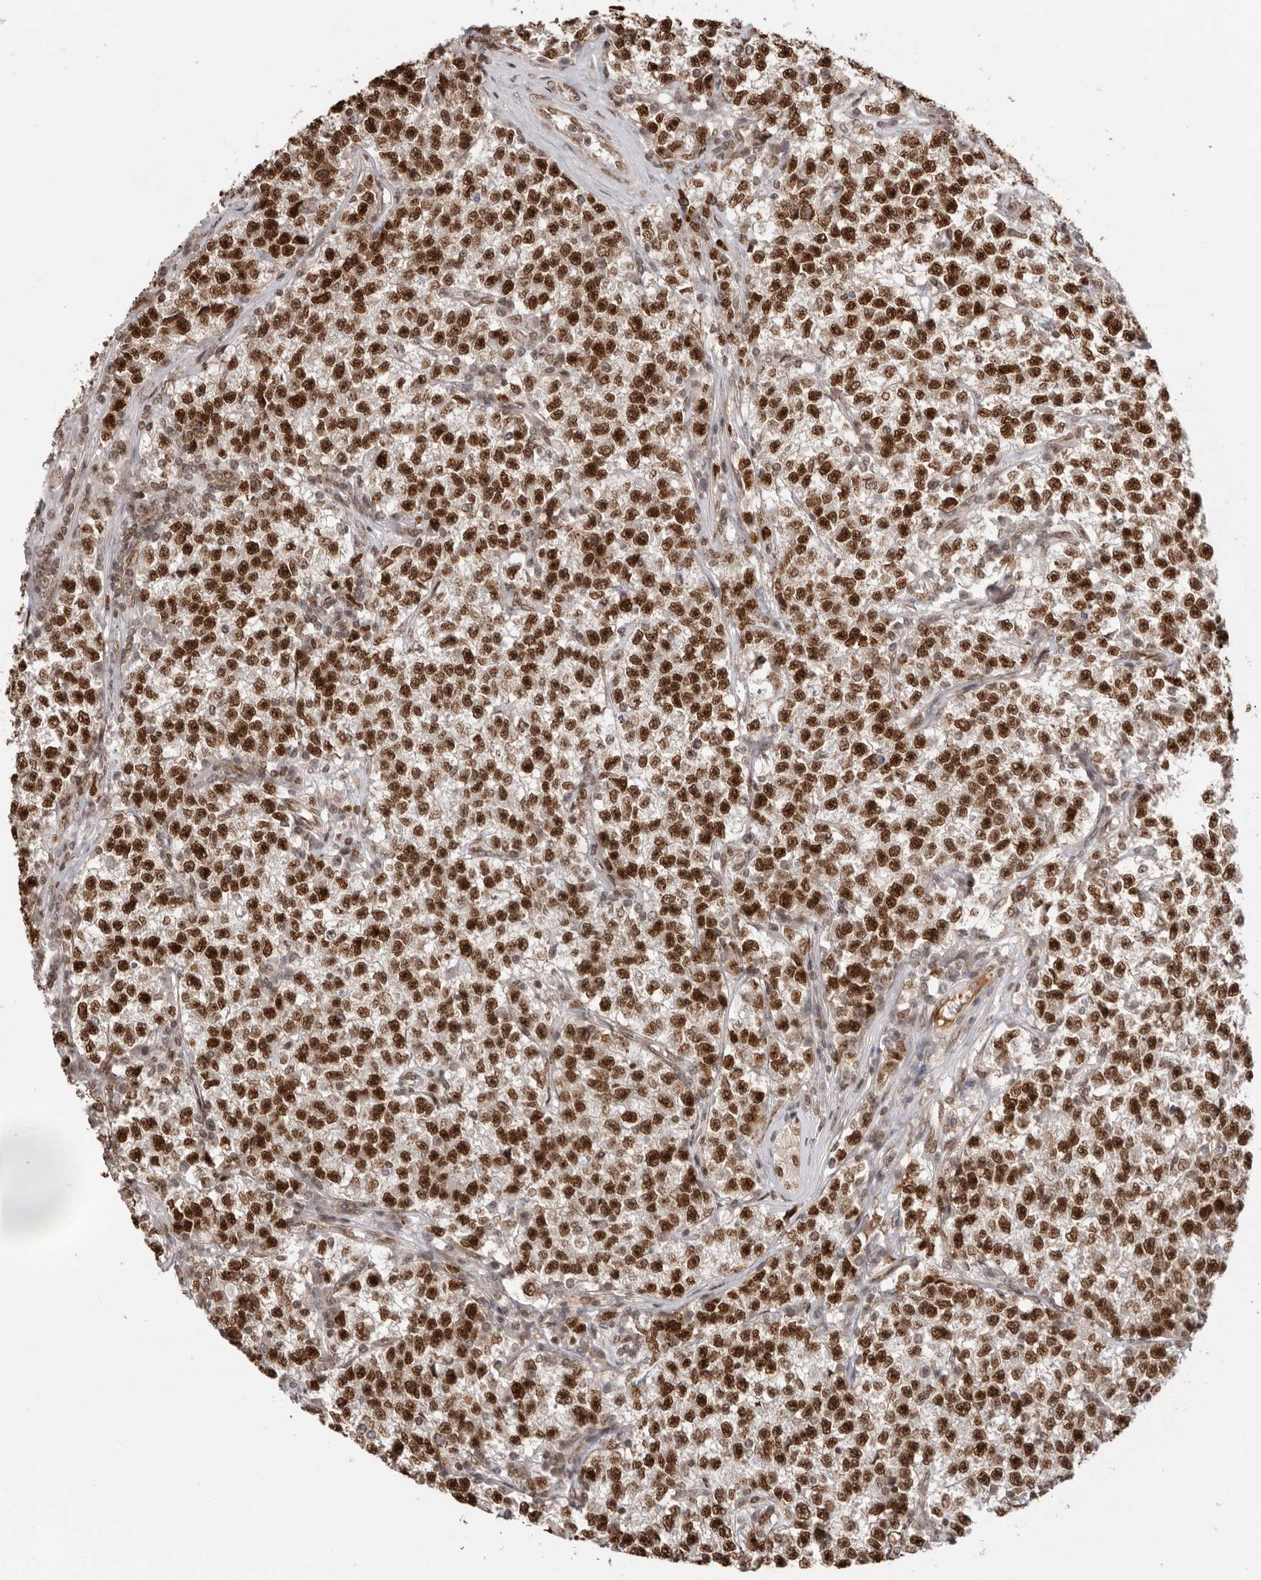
{"staining": {"intensity": "strong", "quantity": ">75%", "location": "nuclear"}, "tissue": "testis cancer", "cell_type": "Tumor cells", "image_type": "cancer", "snomed": [{"axis": "morphology", "description": "Seminoma, NOS"}, {"axis": "topography", "description": "Testis"}], "caption": "Protein expression analysis of testis seminoma exhibits strong nuclear positivity in approximately >75% of tumor cells.", "gene": "CHTOP", "patient": {"sex": "male", "age": 22}}